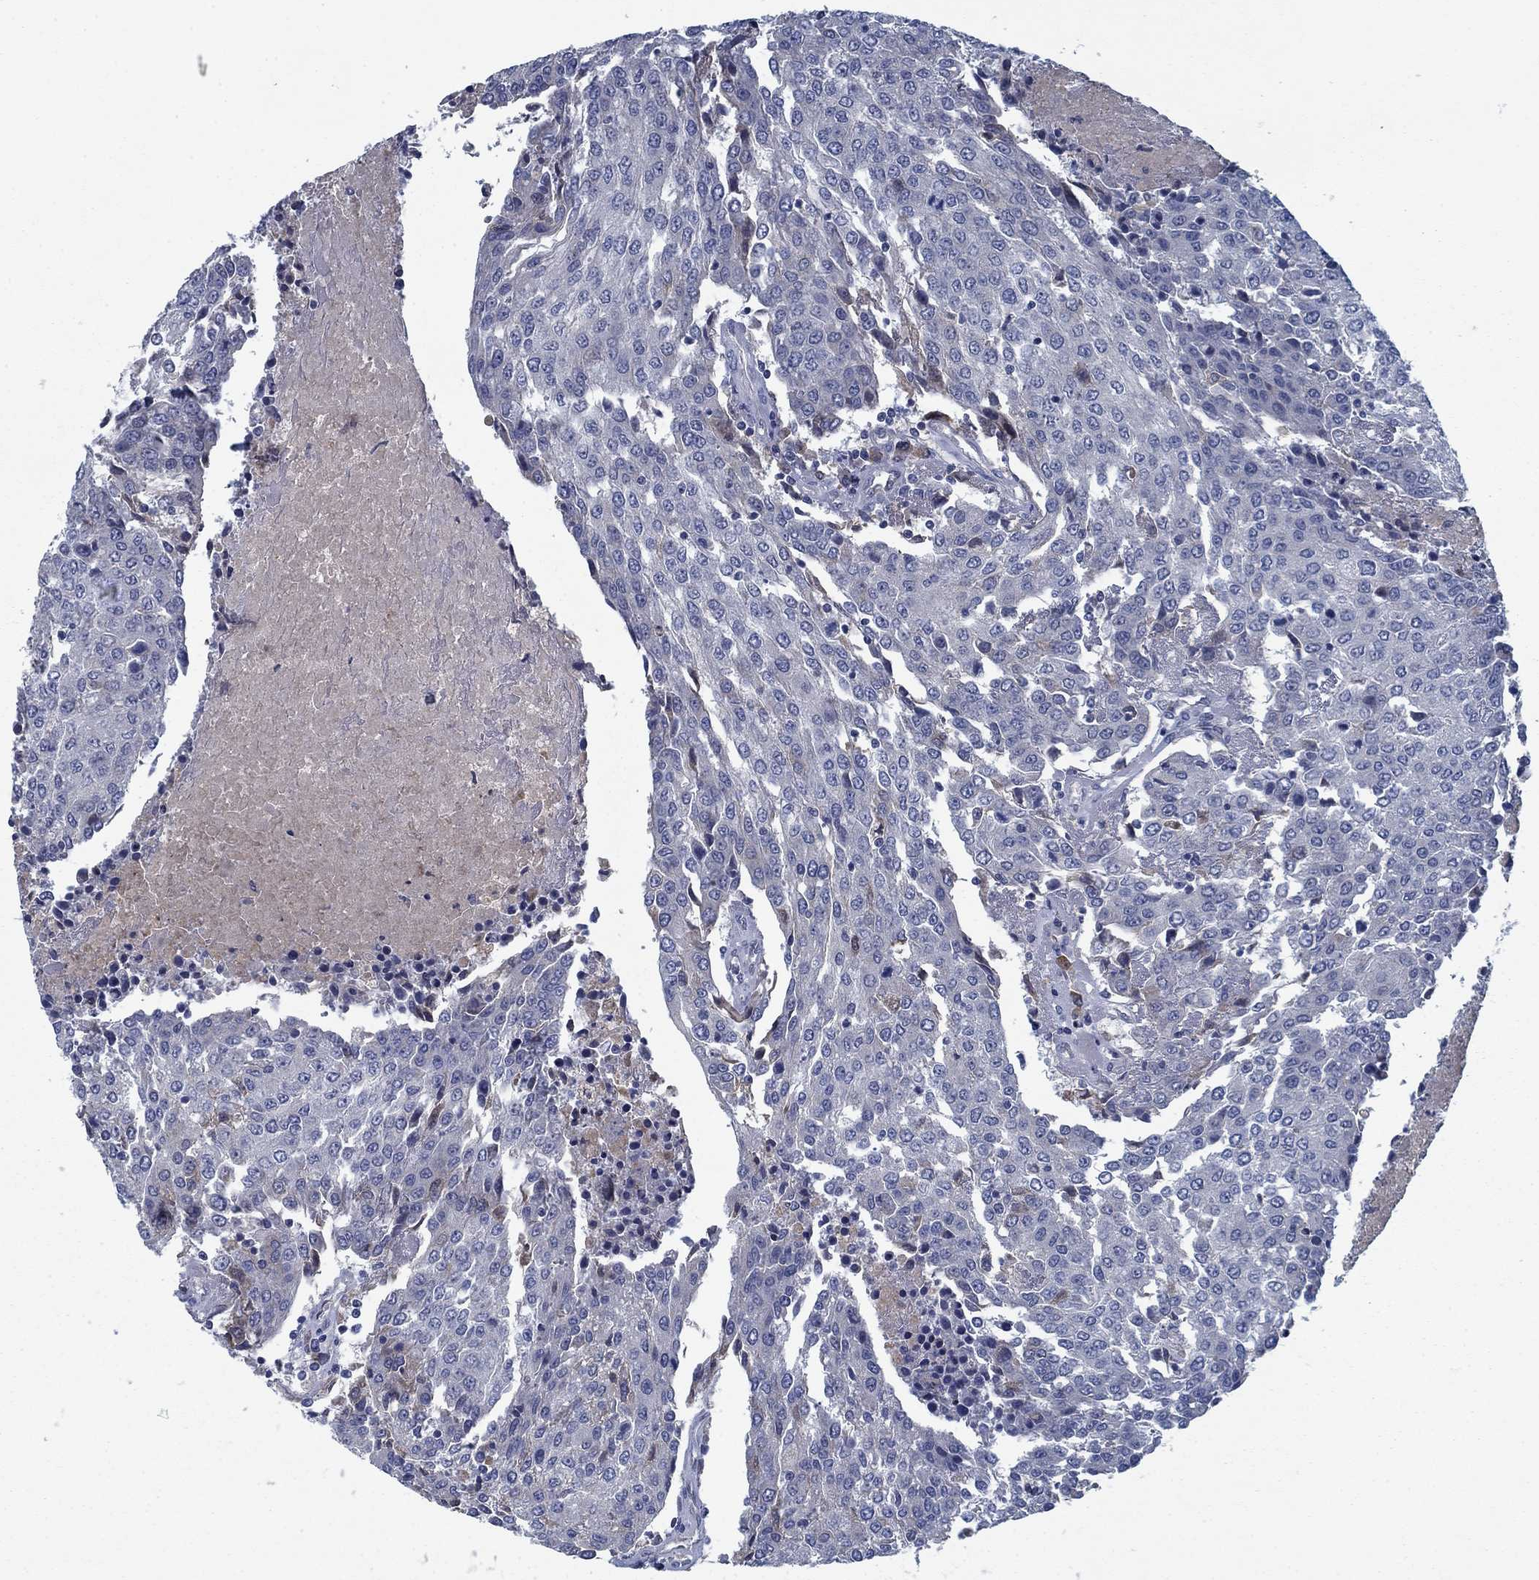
{"staining": {"intensity": "negative", "quantity": "none", "location": "none"}, "tissue": "urothelial cancer", "cell_type": "Tumor cells", "image_type": "cancer", "snomed": [{"axis": "morphology", "description": "Urothelial carcinoma, High grade"}, {"axis": "topography", "description": "Urinary bladder"}], "caption": "Immunohistochemical staining of human urothelial carcinoma (high-grade) demonstrates no significant staining in tumor cells.", "gene": "PNMA8A", "patient": {"sex": "female", "age": 85}}